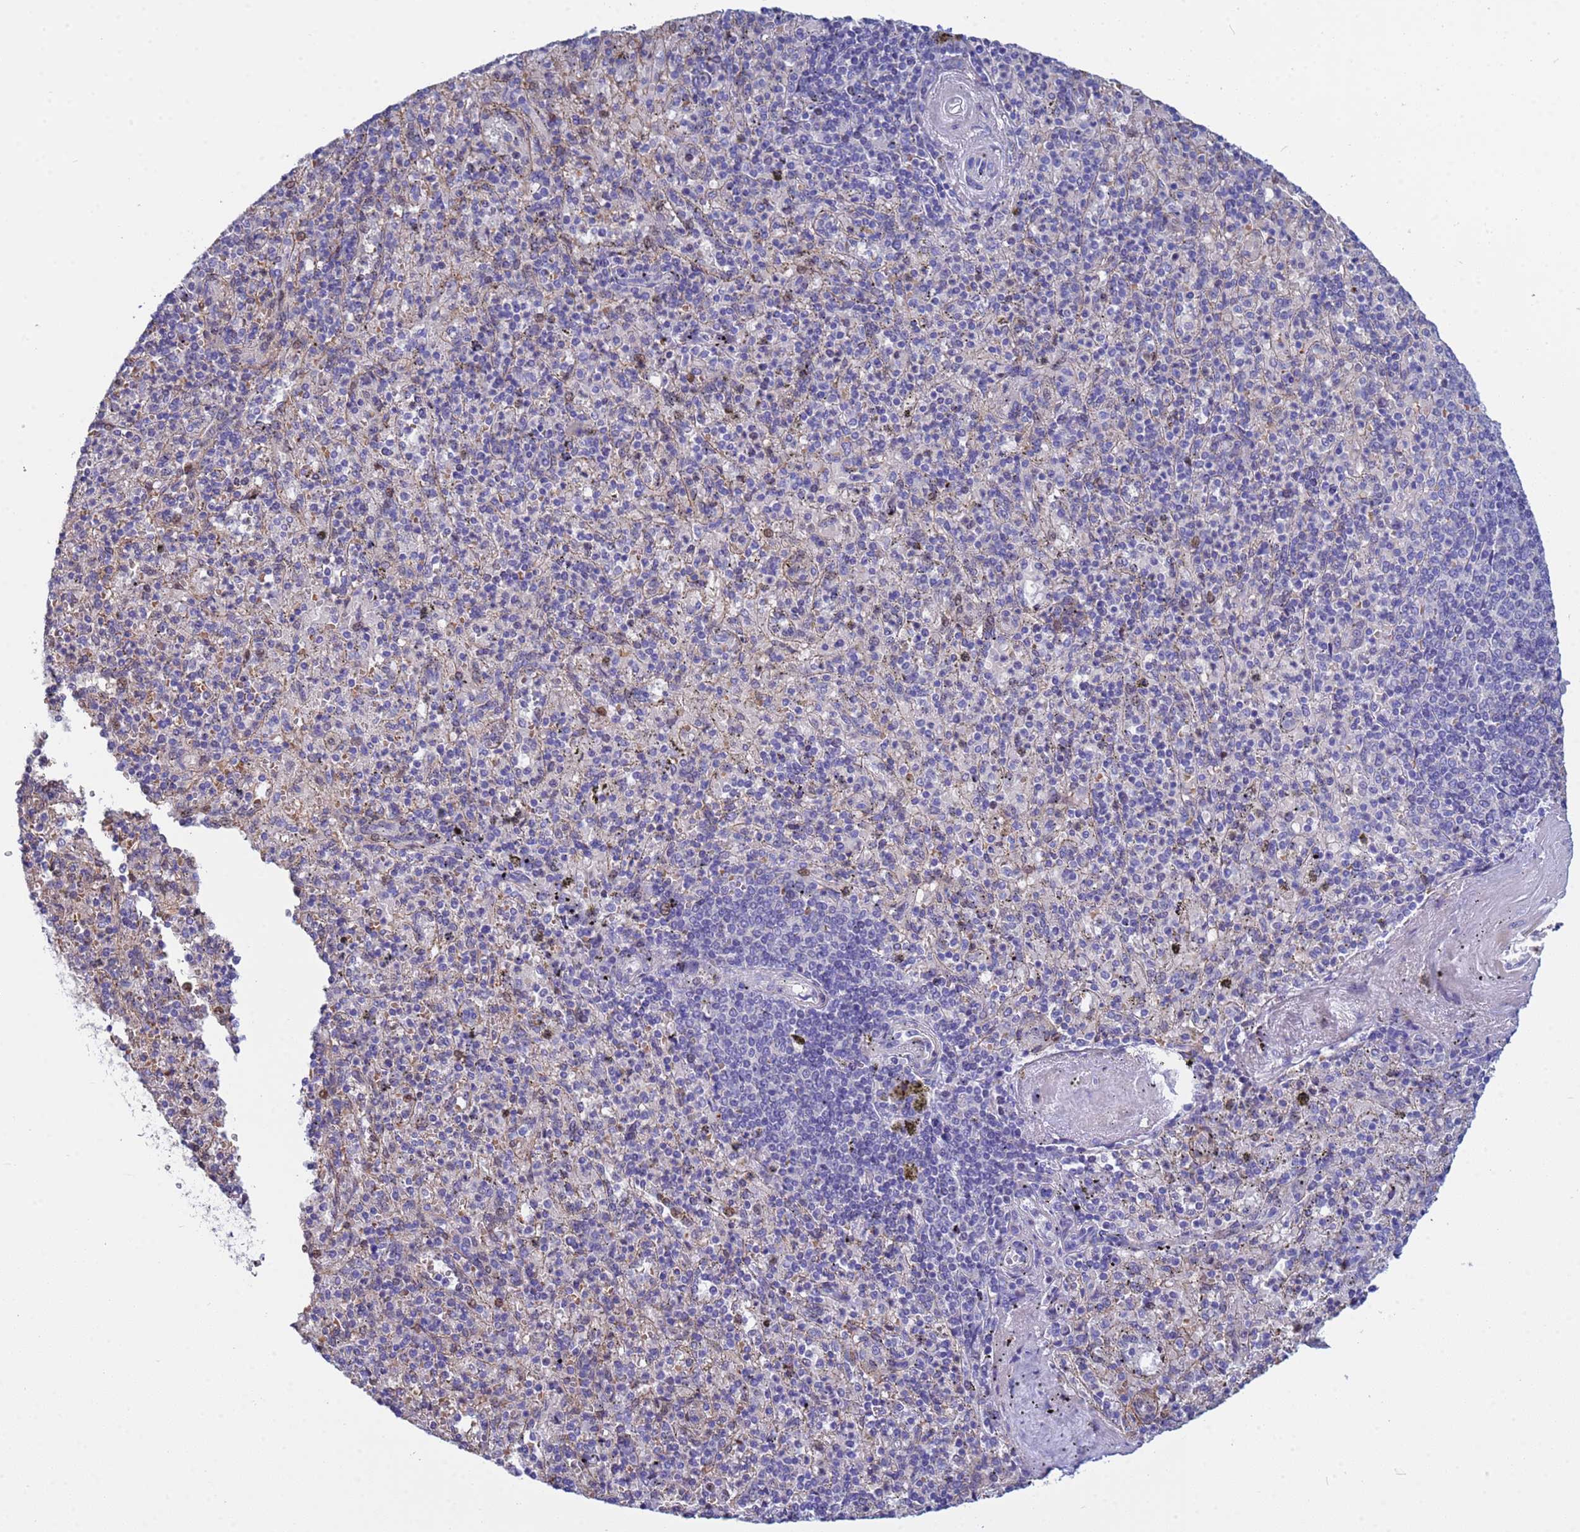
{"staining": {"intensity": "moderate", "quantity": "<25%", "location": "cytoplasmic/membranous,nuclear"}, "tissue": "spleen", "cell_type": "Cells in red pulp", "image_type": "normal", "snomed": [{"axis": "morphology", "description": "Normal tissue, NOS"}, {"axis": "topography", "description": "Spleen"}], "caption": "Immunohistochemical staining of normal human spleen displays moderate cytoplasmic/membranous,nuclear protein expression in about <25% of cells in red pulp.", "gene": "PPP6R1", "patient": {"sex": "male", "age": 82}}